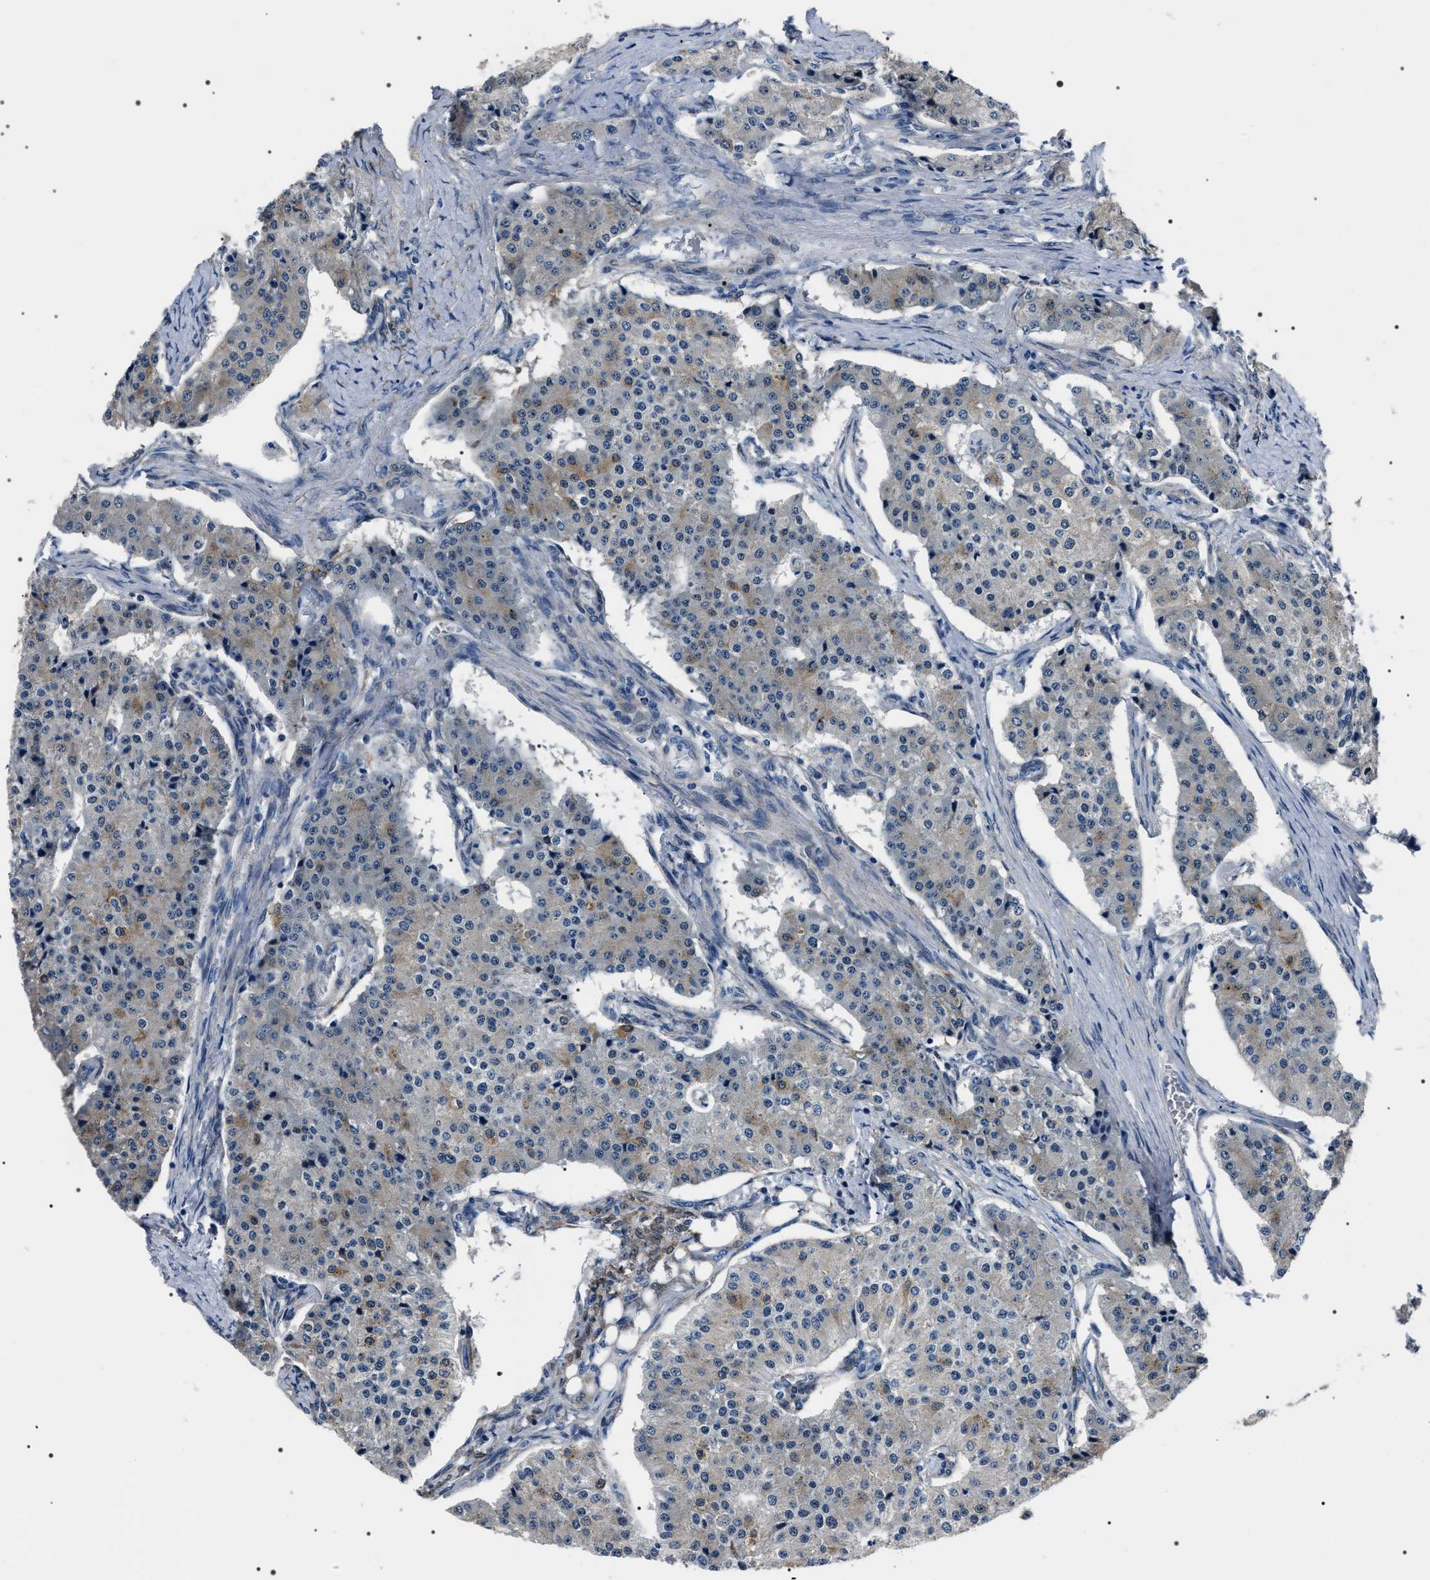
{"staining": {"intensity": "weak", "quantity": "25%-75%", "location": "cytoplasmic/membranous"}, "tissue": "carcinoid", "cell_type": "Tumor cells", "image_type": "cancer", "snomed": [{"axis": "morphology", "description": "Carcinoid, malignant, NOS"}, {"axis": "topography", "description": "Colon"}], "caption": "This is a histology image of immunohistochemistry (IHC) staining of carcinoid (malignant), which shows weak positivity in the cytoplasmic/membranous of tumor cells.", "gene": "BAG2", "patient": {"sex": "female", "age": 52}}